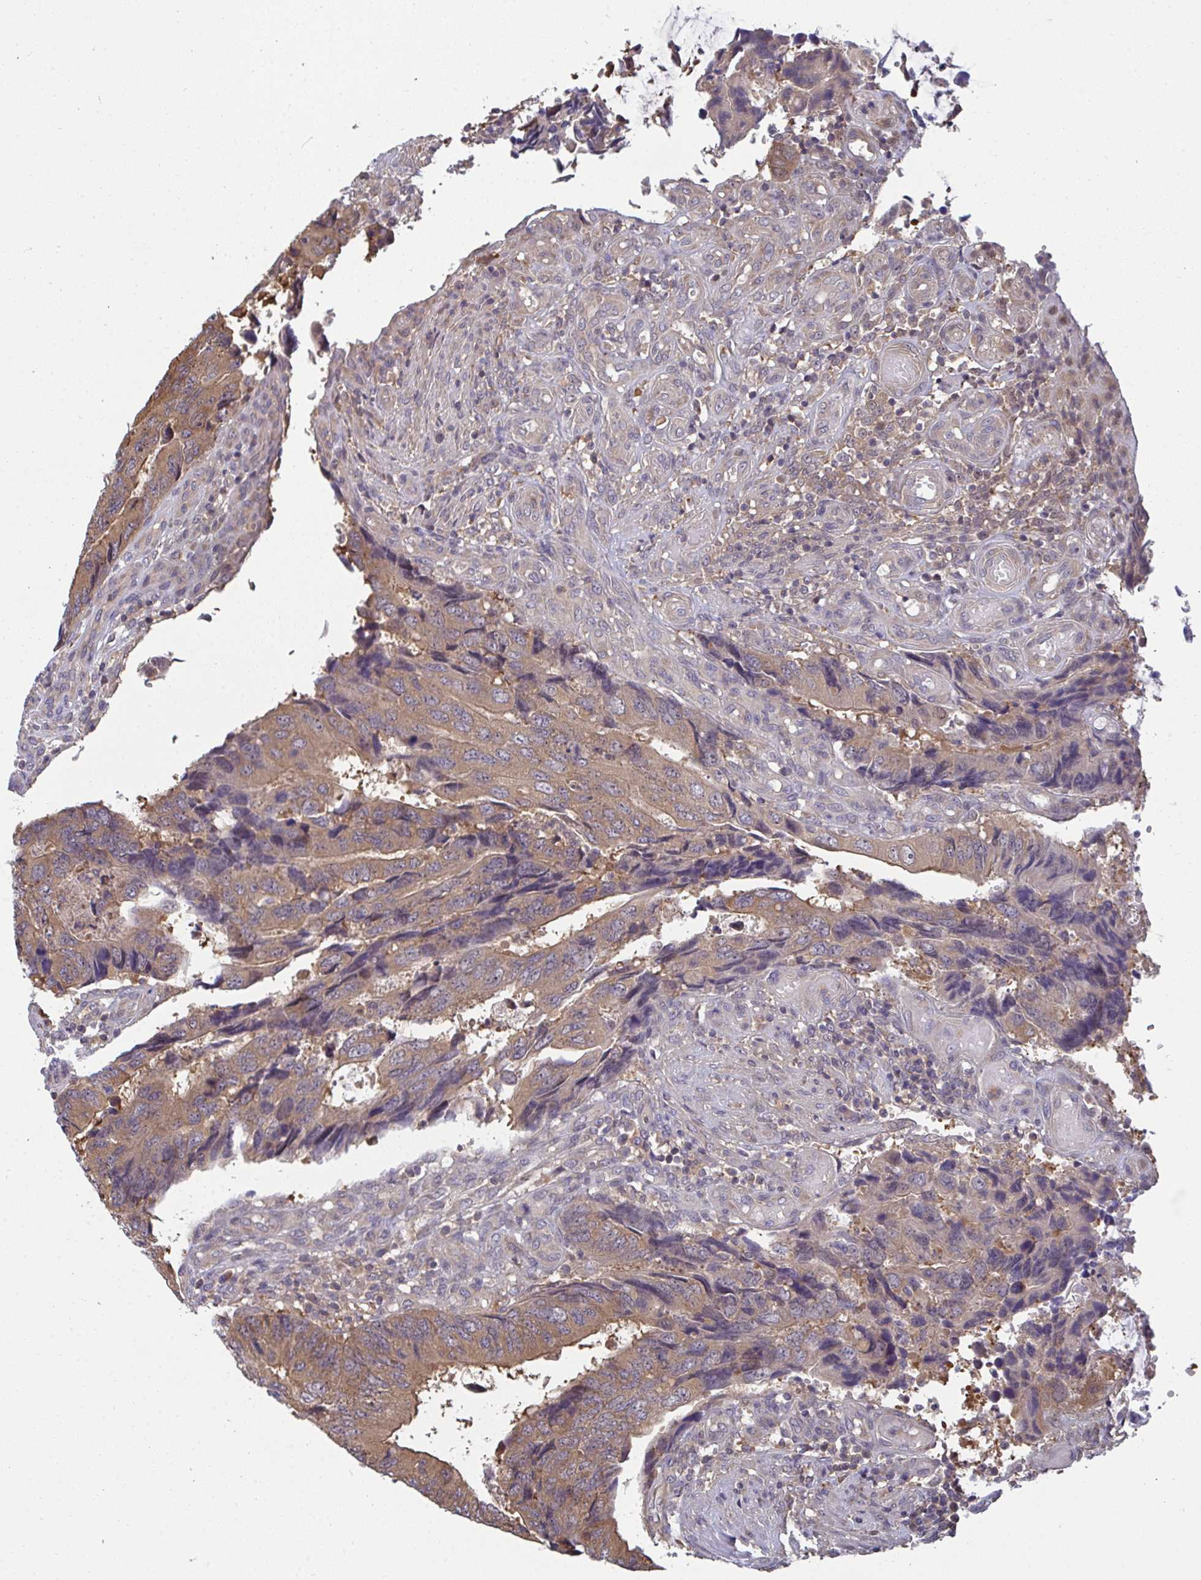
{"staining": {"intensity": "moderate", "quantity": ">75%", "location": "cytoplasmic/membranous"}, "tissue": "colorectal cancer", "cell_type": "Tumor cells", "image_type": "cancer", "snomed": [{"axis": "morphology", "description": "Adenocarcinoma, NOS"}, {"axis": "topography", "description": "Colon"}], "caption": "This is an image of immunohistochemistry staining of colorectal cancer, which shows moderate positivity in the cytoplasmic/membranous of tumor cells.", "gene": "TTC9C", "patient": {"sex": "male", "age": 87}}